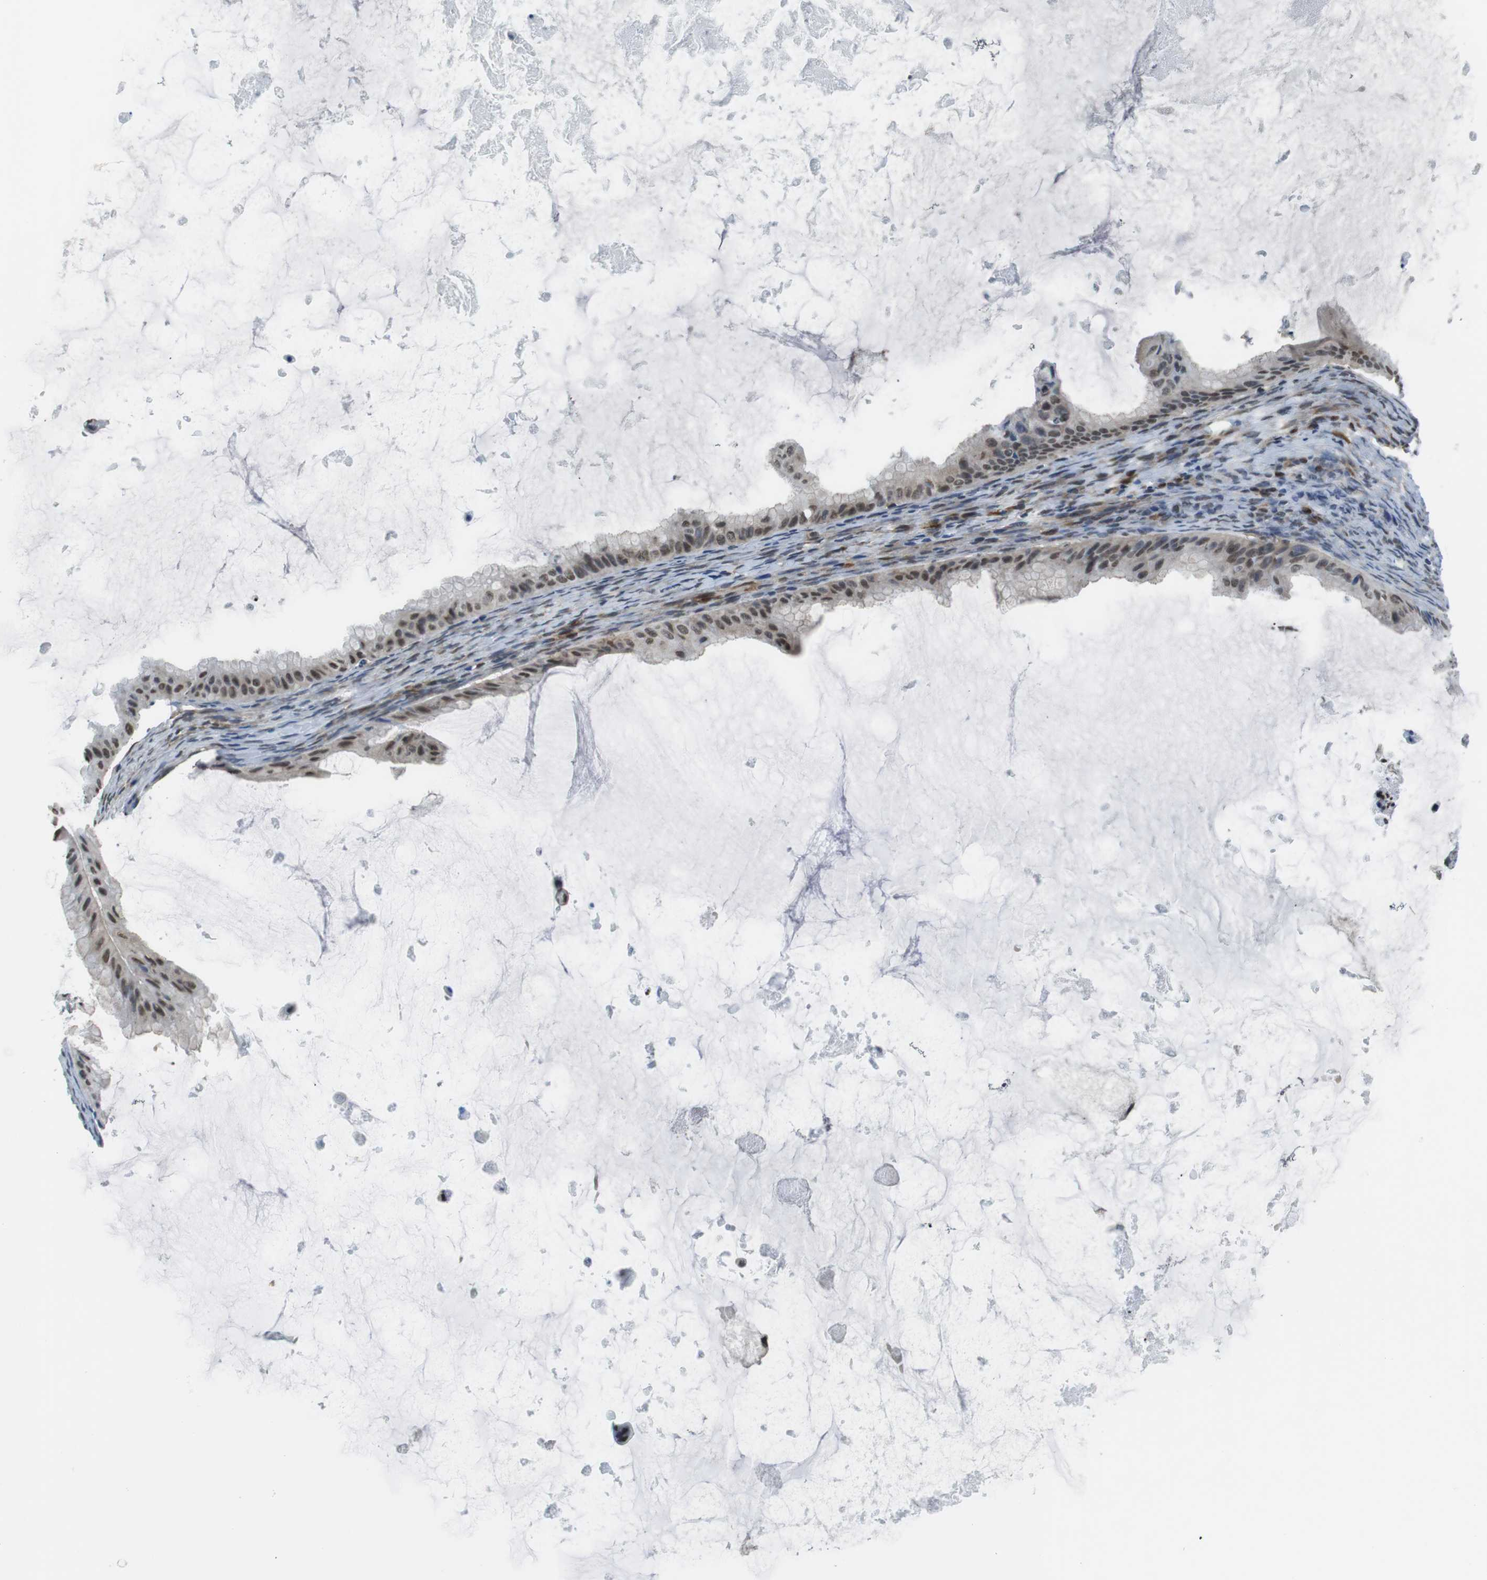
{"staining": {"intensity": "weak", "quantity": "25%-75%", "location": "nuclear"}, "tissue": "ovarian cancer", "cell_type": "Tumor cells", "image_type": "cancer", "snomed": [{"axis": "morphology", "description": "Cystadenocarcinoma, mucinous, NOS"}, {"axis": "topography", "description": "Ovary"}], "caption": "Immunohistochemistry (IHC) (DAB) staining of mucinous cystadenocarcinoma (ovarian) displays weak nuclear protein staining in approximately 25%-75% of tumor cells.", "gene": "NEK4", "patient": {"sex": "female", "age": 61}}